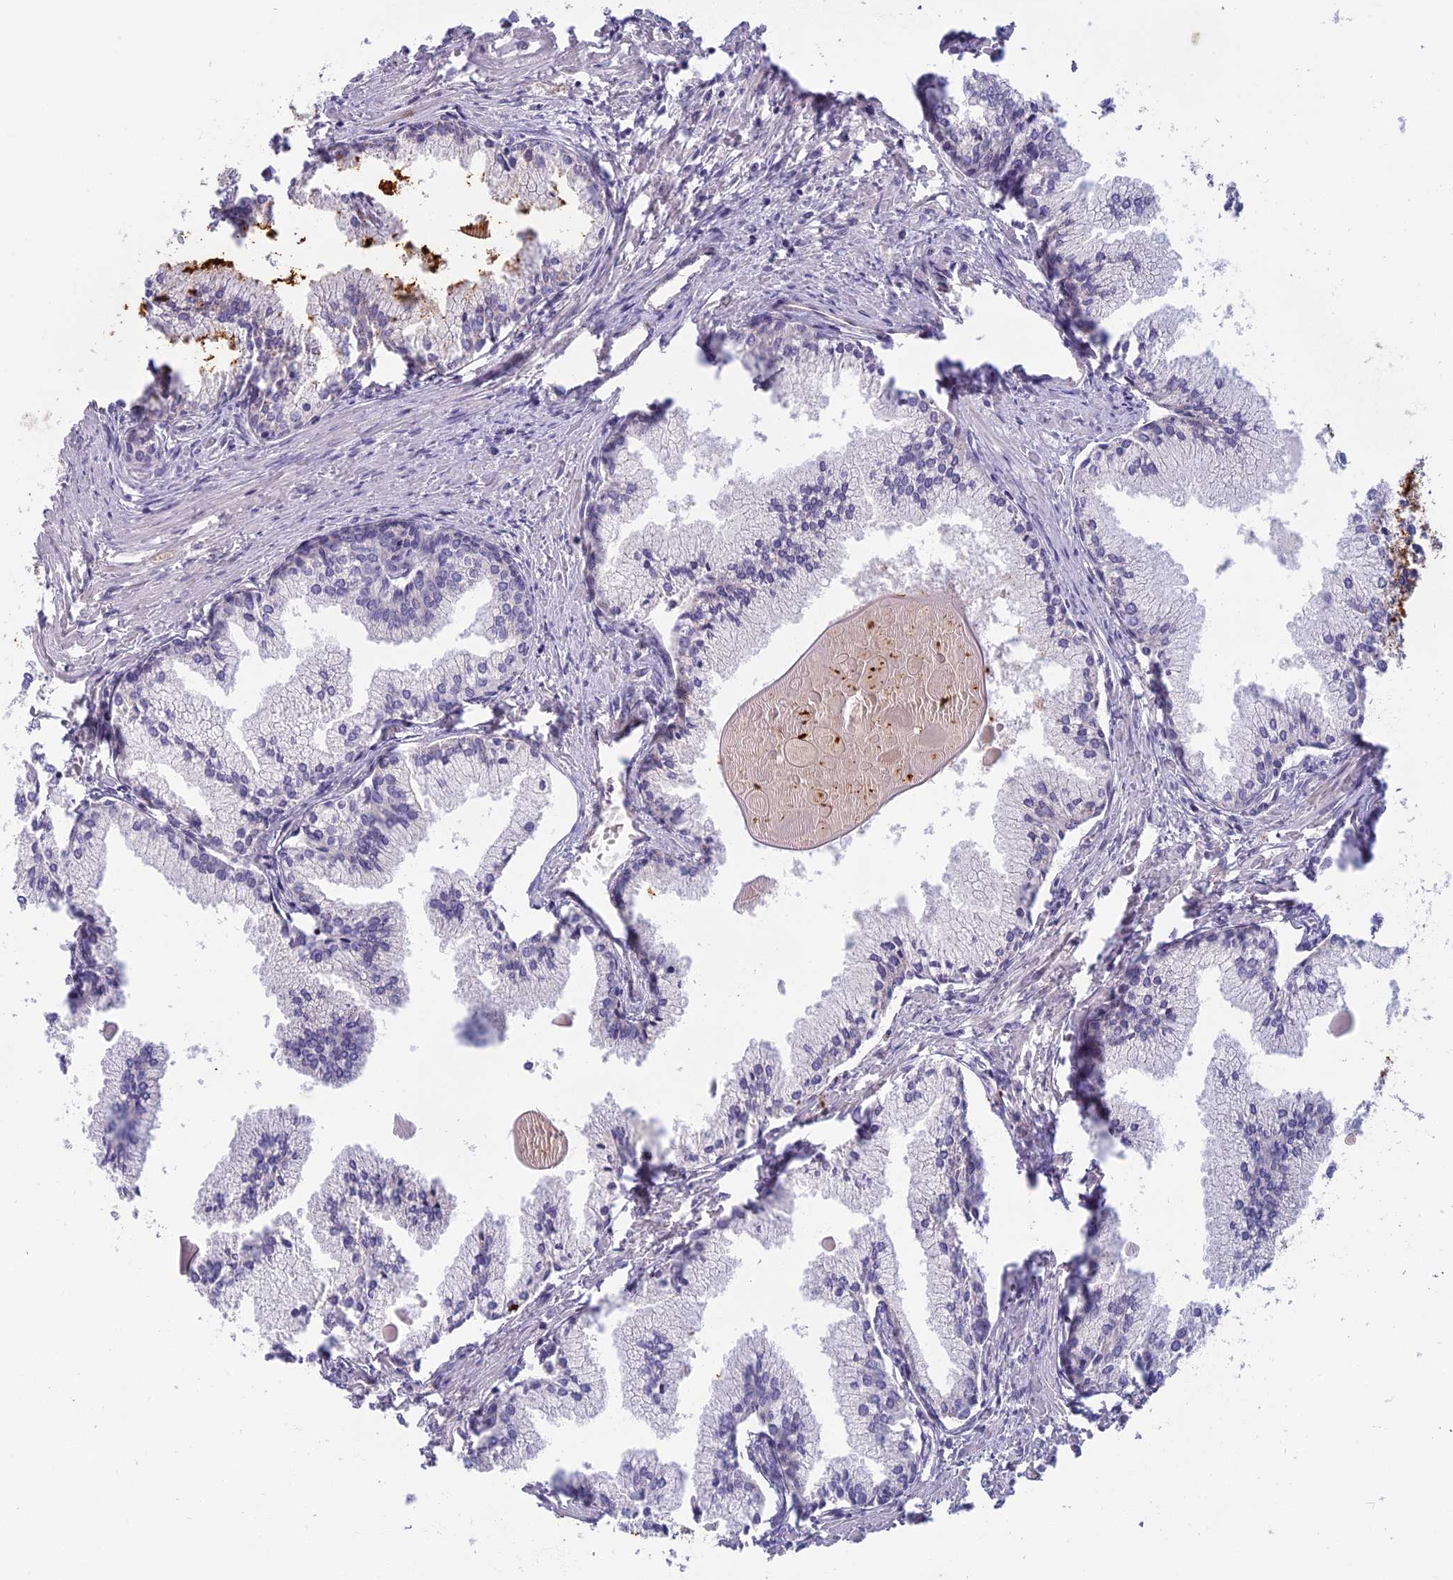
{"staining": {"intensity": "negative", "quantity": "none", "location": "none"}, "tissue": "prostate cancer", "cell_type": "Tumor cells", "image_type": "cancer", "snomed": [{"axis": "morphology", "description": "Adenocarcinoma, High grade"}, {"axis": "topography", "description": "Prostate"}], "caption": "Immunohistochemistry histopathology image of neoplastic tissue: high-grade adenocarcinoma (prostate) stained with DAB displays no significant protein positivity in tumor cells. (DAB (3,3'-diaminobenzidine) immunohistochemistry (IHC) visualized using brightfield microscopy, high magnification).", "gene": "SEMA7A", "patient": {"sex": "male", "age": 68}}